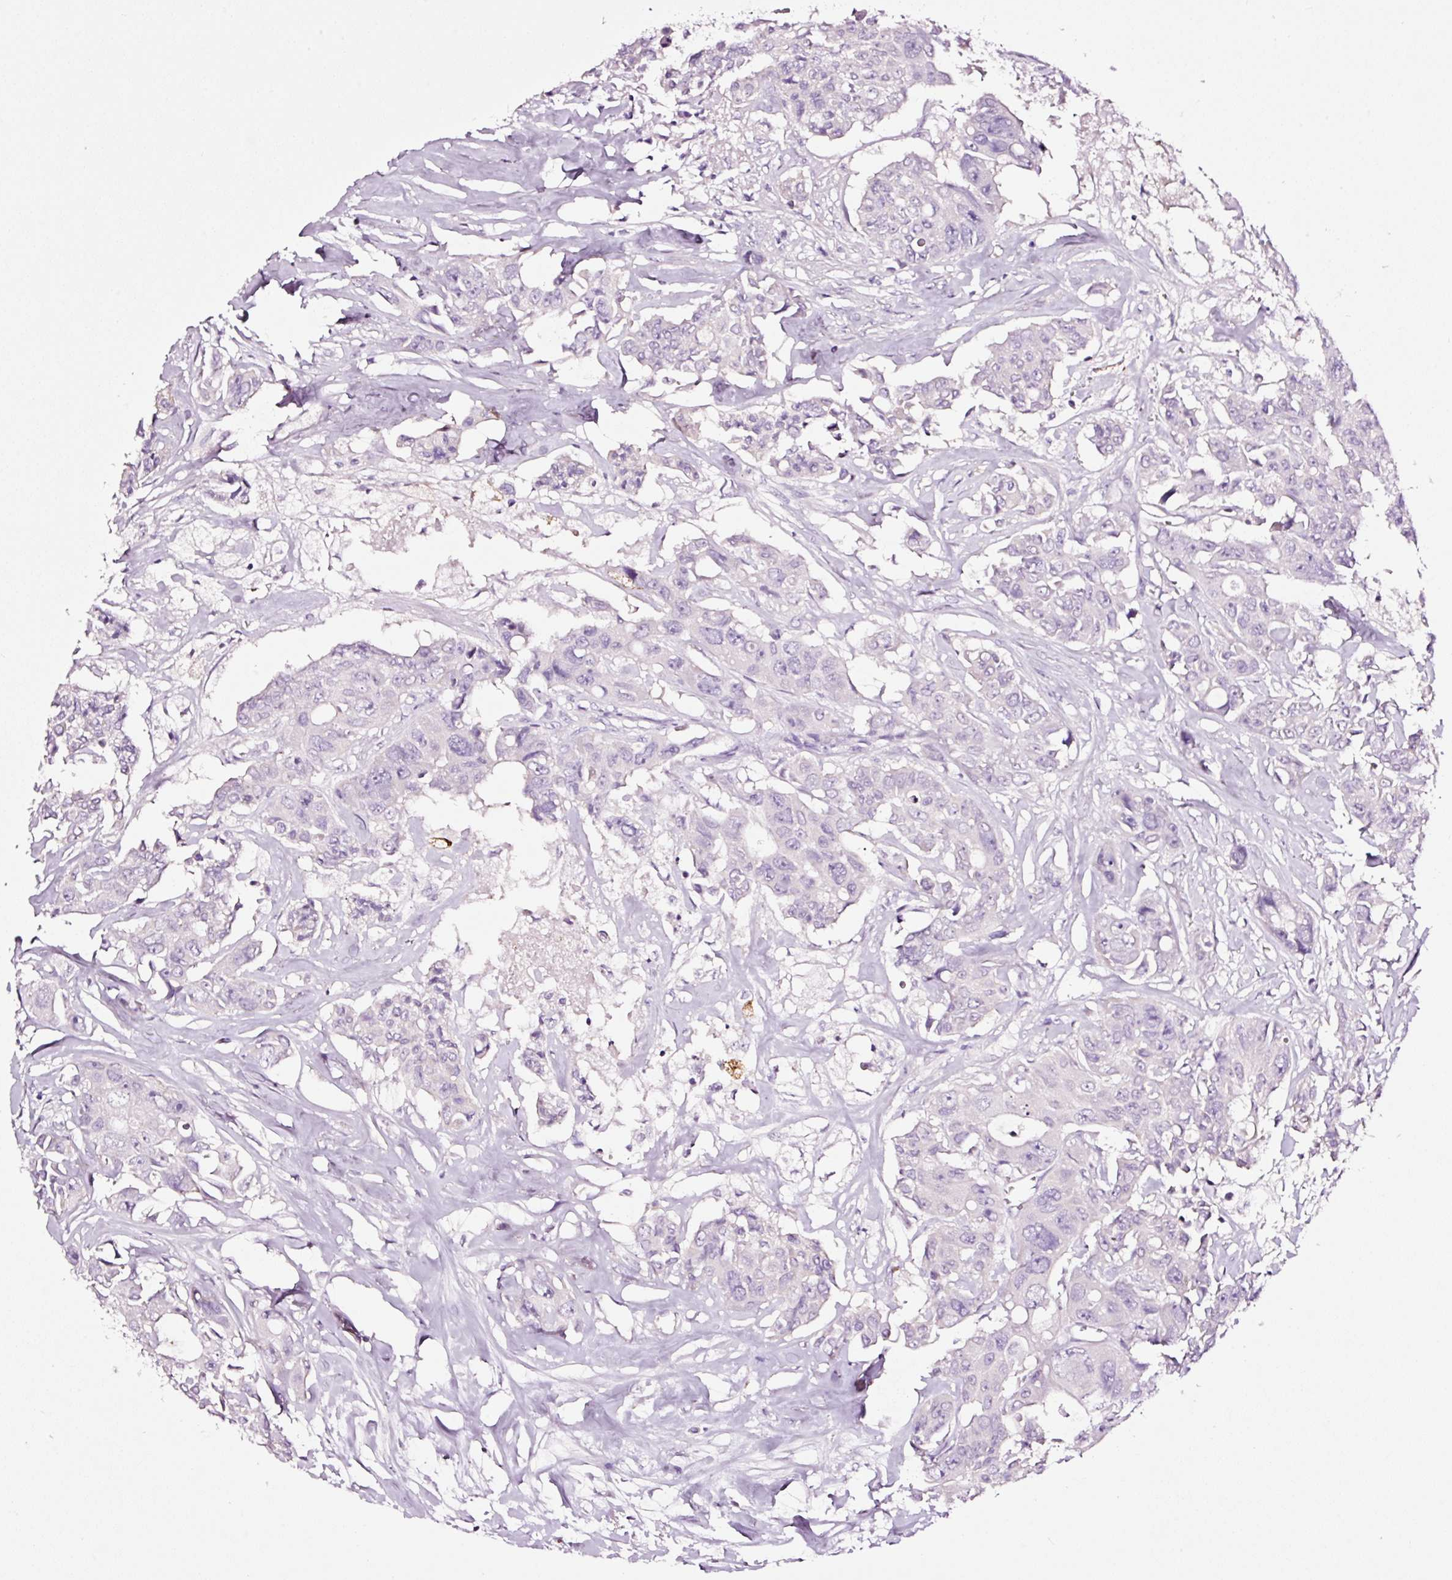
{"staining": {"intensity": "negative", "quantity": "none", "location": "none"}, "tissue": "colorectal cancer", "cell_type": "Tumor cells", "image_type": "cancer", "snomed": [{"axis": "morphology", "description": "Adenocarcinoma, NOS"}, {"axis": "topography", "description": "Rectum"}], "caption": "DAB (3,3'-diaminobenzidine) immunohistochemical staining of adenocarcinoma (colorectal) demonstrates no significant staining in tumor cells.", "gene": "PAM", "patient": {"sex": "male", "age": 87}}